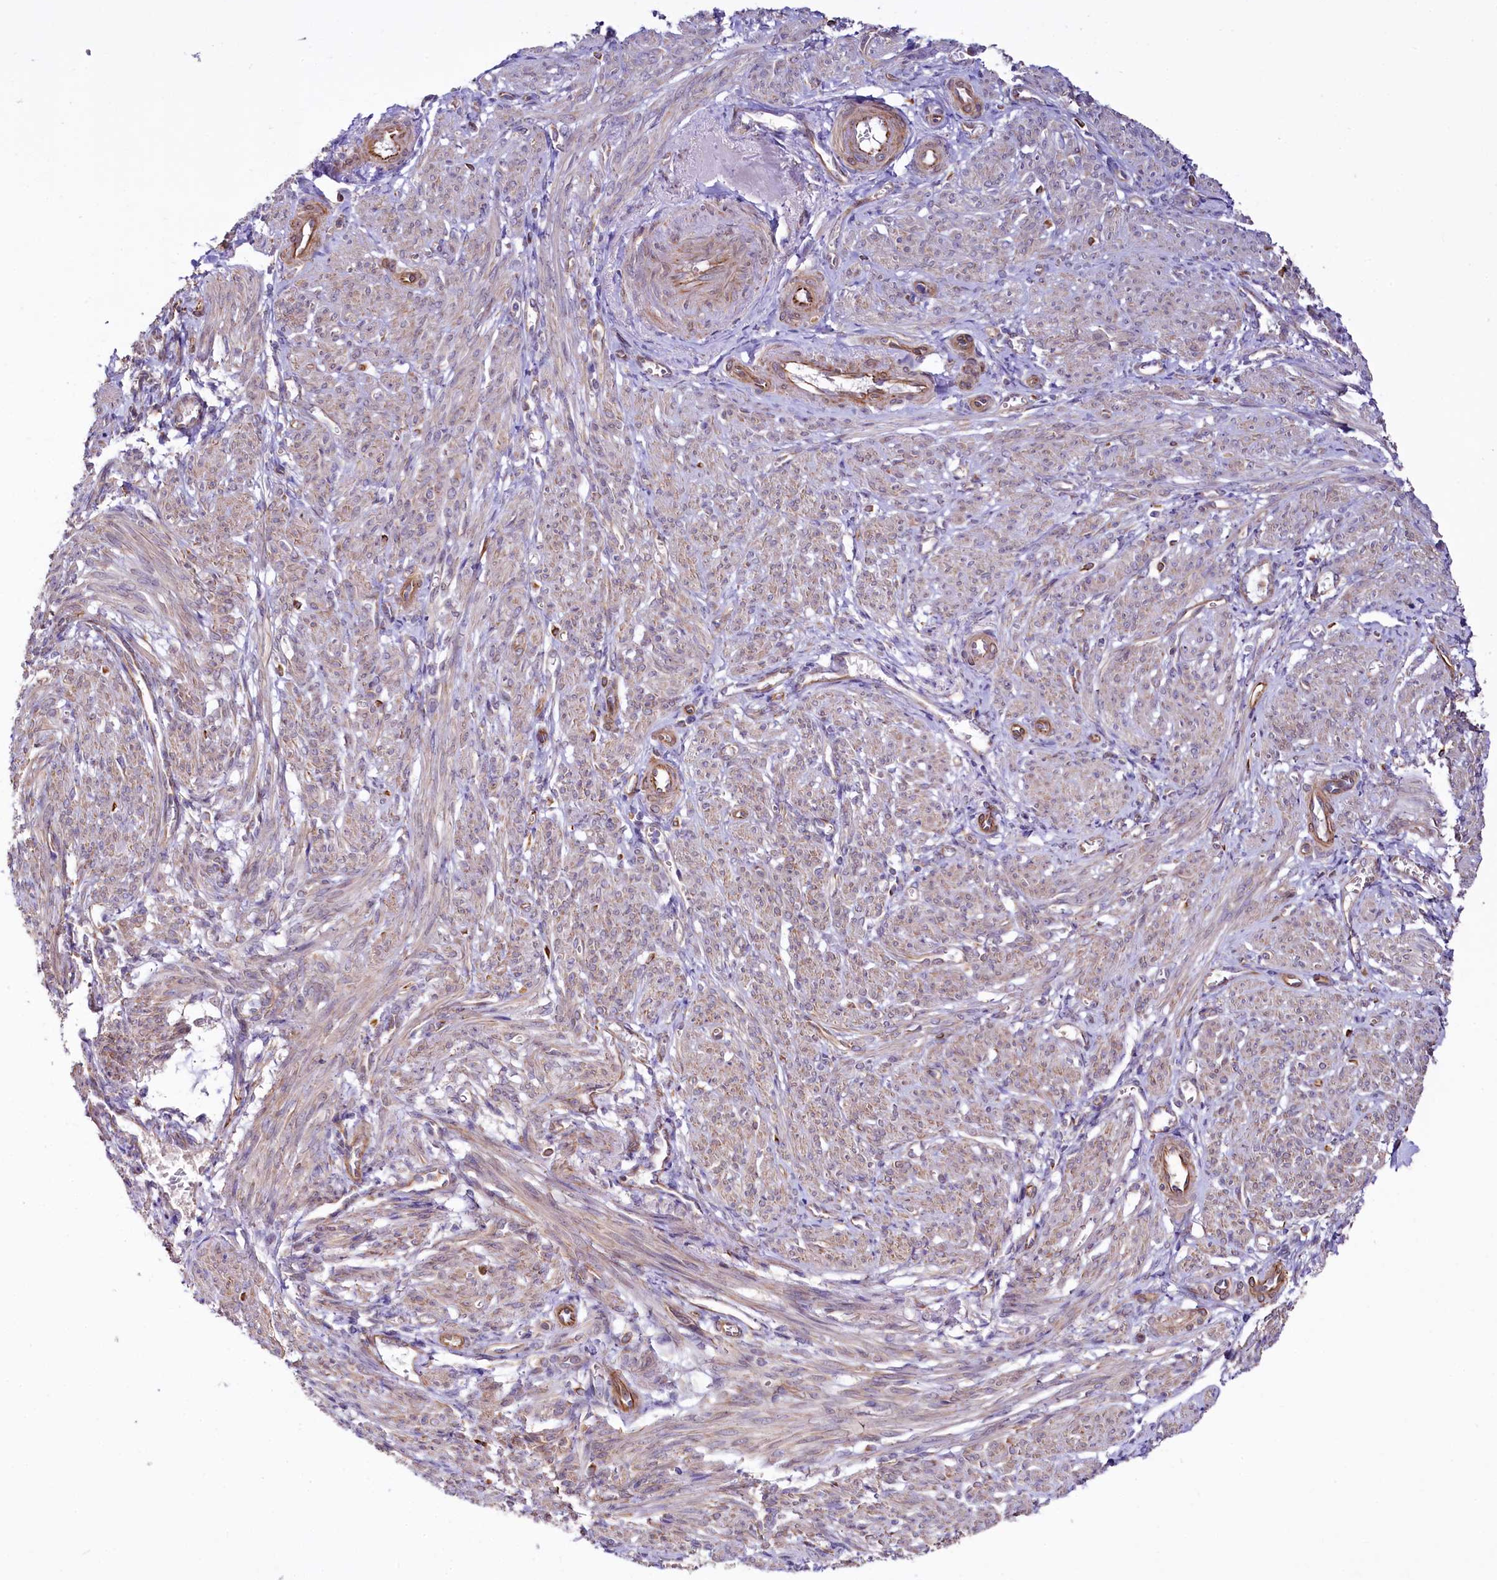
{"staining": {"intensity": "moderate", "quantity": "25%-75%", "location": "cytoplasmic/membranous"}, "tissue": "smooth muscle", "cell_type": "Smooth muscle cells", "image_type": "normal", "snomed": [{"axis": "morphology", "description": "Normal tissue, NOS"}, {"axis": "topography", "description": "Smooth muscle"}], "caption": "Immunohistochemistry (IHC) image of benign human smooth muscle stained for a protein (brown), which reveals medium levels of moderate cytoplasmic/membranous expression in about 25%-75% of smooth muscle cells.", "gene": "TTC12", "patient": {"sex": "female", "age": 39}}